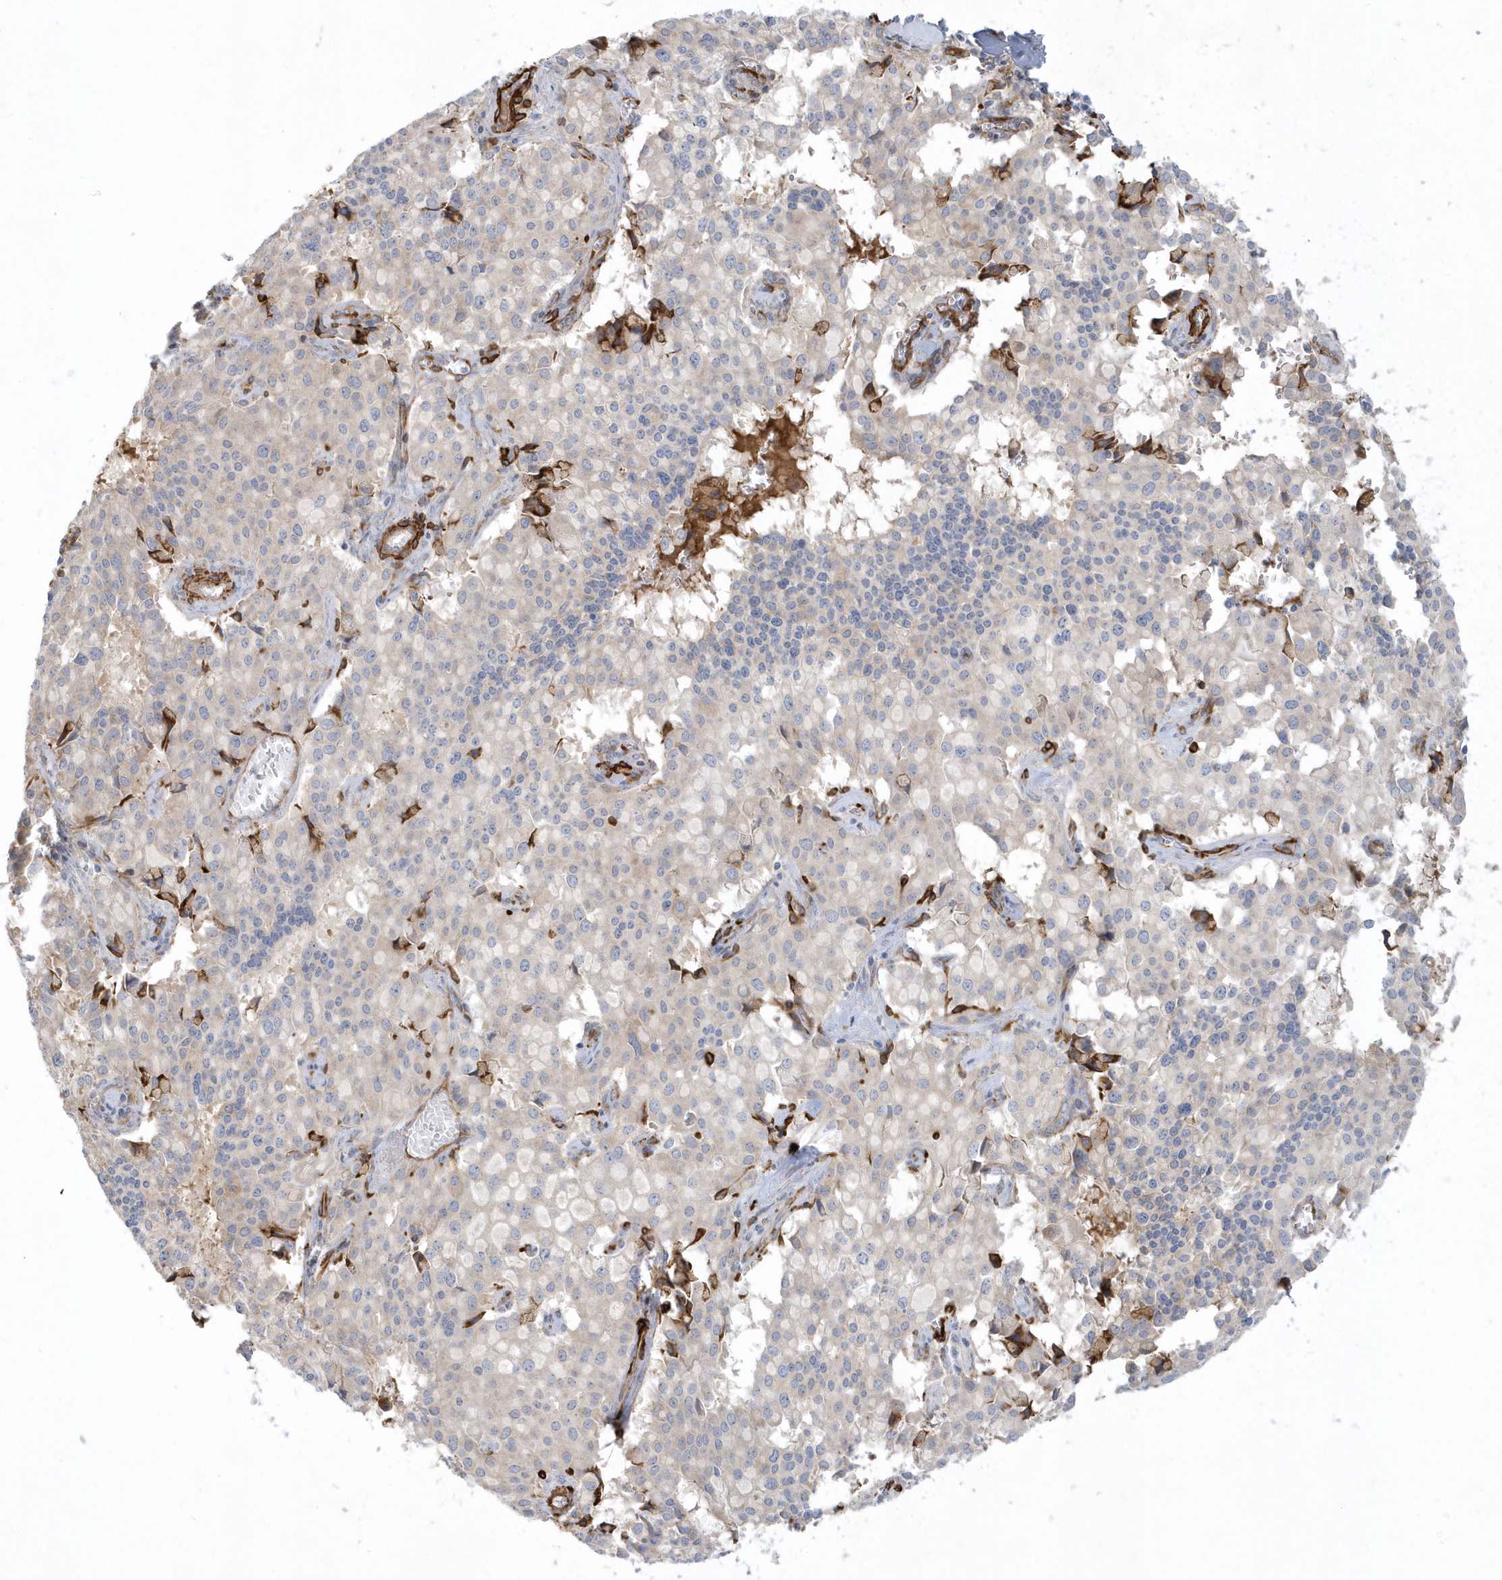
{"staining": {"intensity": "negative", "quantity": "none", "location": "none"}, "tissue": "pancreatic cancer", "cell_type": "Tumor cells", "image_type": "cancer", "snomed": [{"axis": "morphology", "description": "Adenocarcinoma, NOS"}, {"axis": "topography", "description": "Pancreas"}], "caption": "Tumor cells are negative for brown protein staining in pancreatic cancer (adenocarcinoma).", "gene": "THADA", "patient": {"sex": "male", "age": 65}}